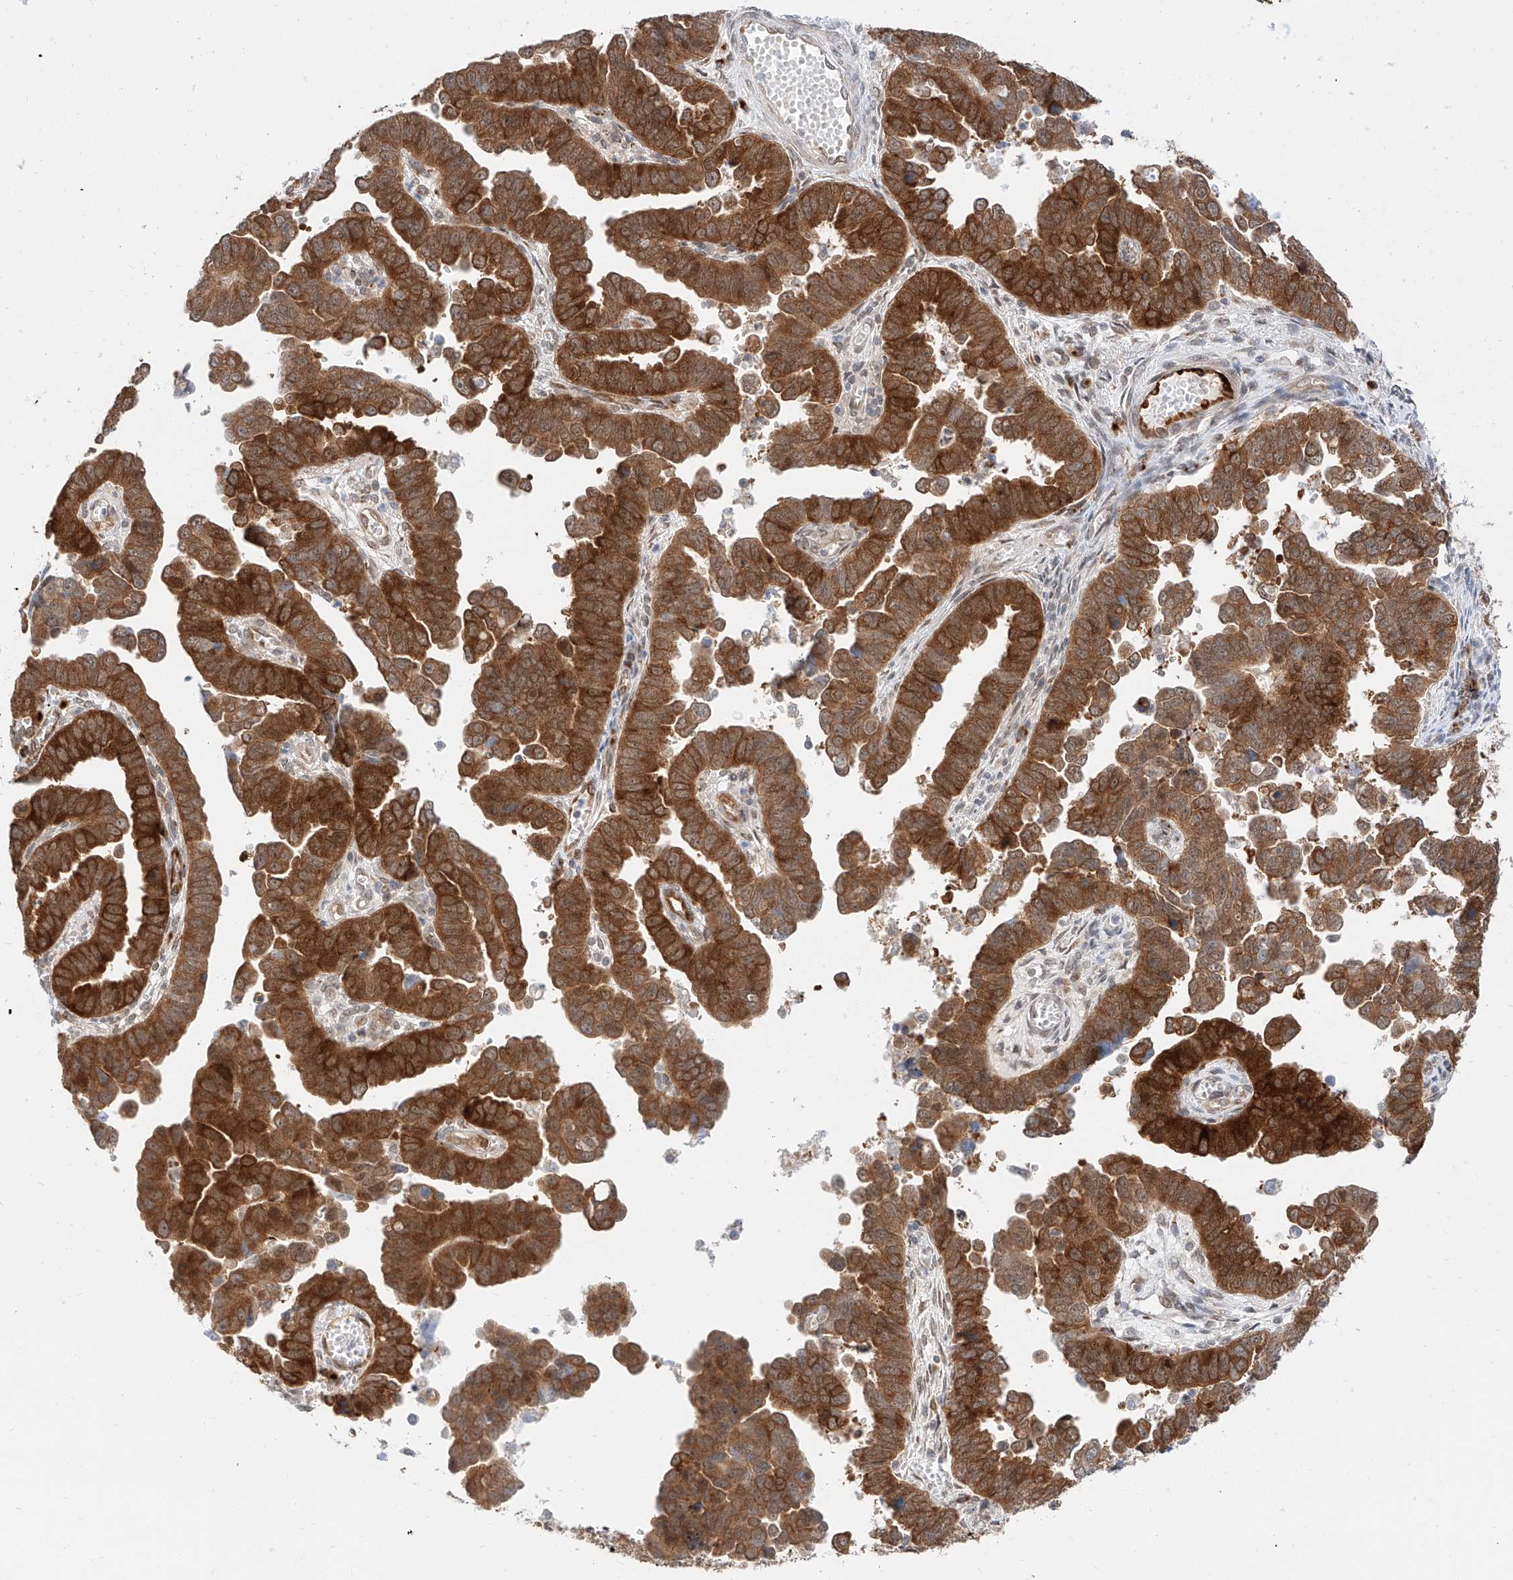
{"staining": {"intensity": "strong", "quantity": ">75%", "location": "cytoplasmic/membranous"}, "tissue": "endometrial cancer", "cell_type": "Tumor cells", "image_type": "cancer", "snomed": [{"axis": "morphology", "description": "Adenocarcinoma, NOS"}, {"axis": "topography", "description": "Endometrium"}], "caption": "Immunohistochemistry (IHC) (DAB) staining of endometrial cancer (adenocarcinoma) shows strong cytoplasmic/membranous protein positivity in approximately >75% of tumor cells. (DAB IHC, brown staining for protein, blue staining for nuclei).", "gene": "CARMIL1", "patient": {"sex": "female", "age": 75}}